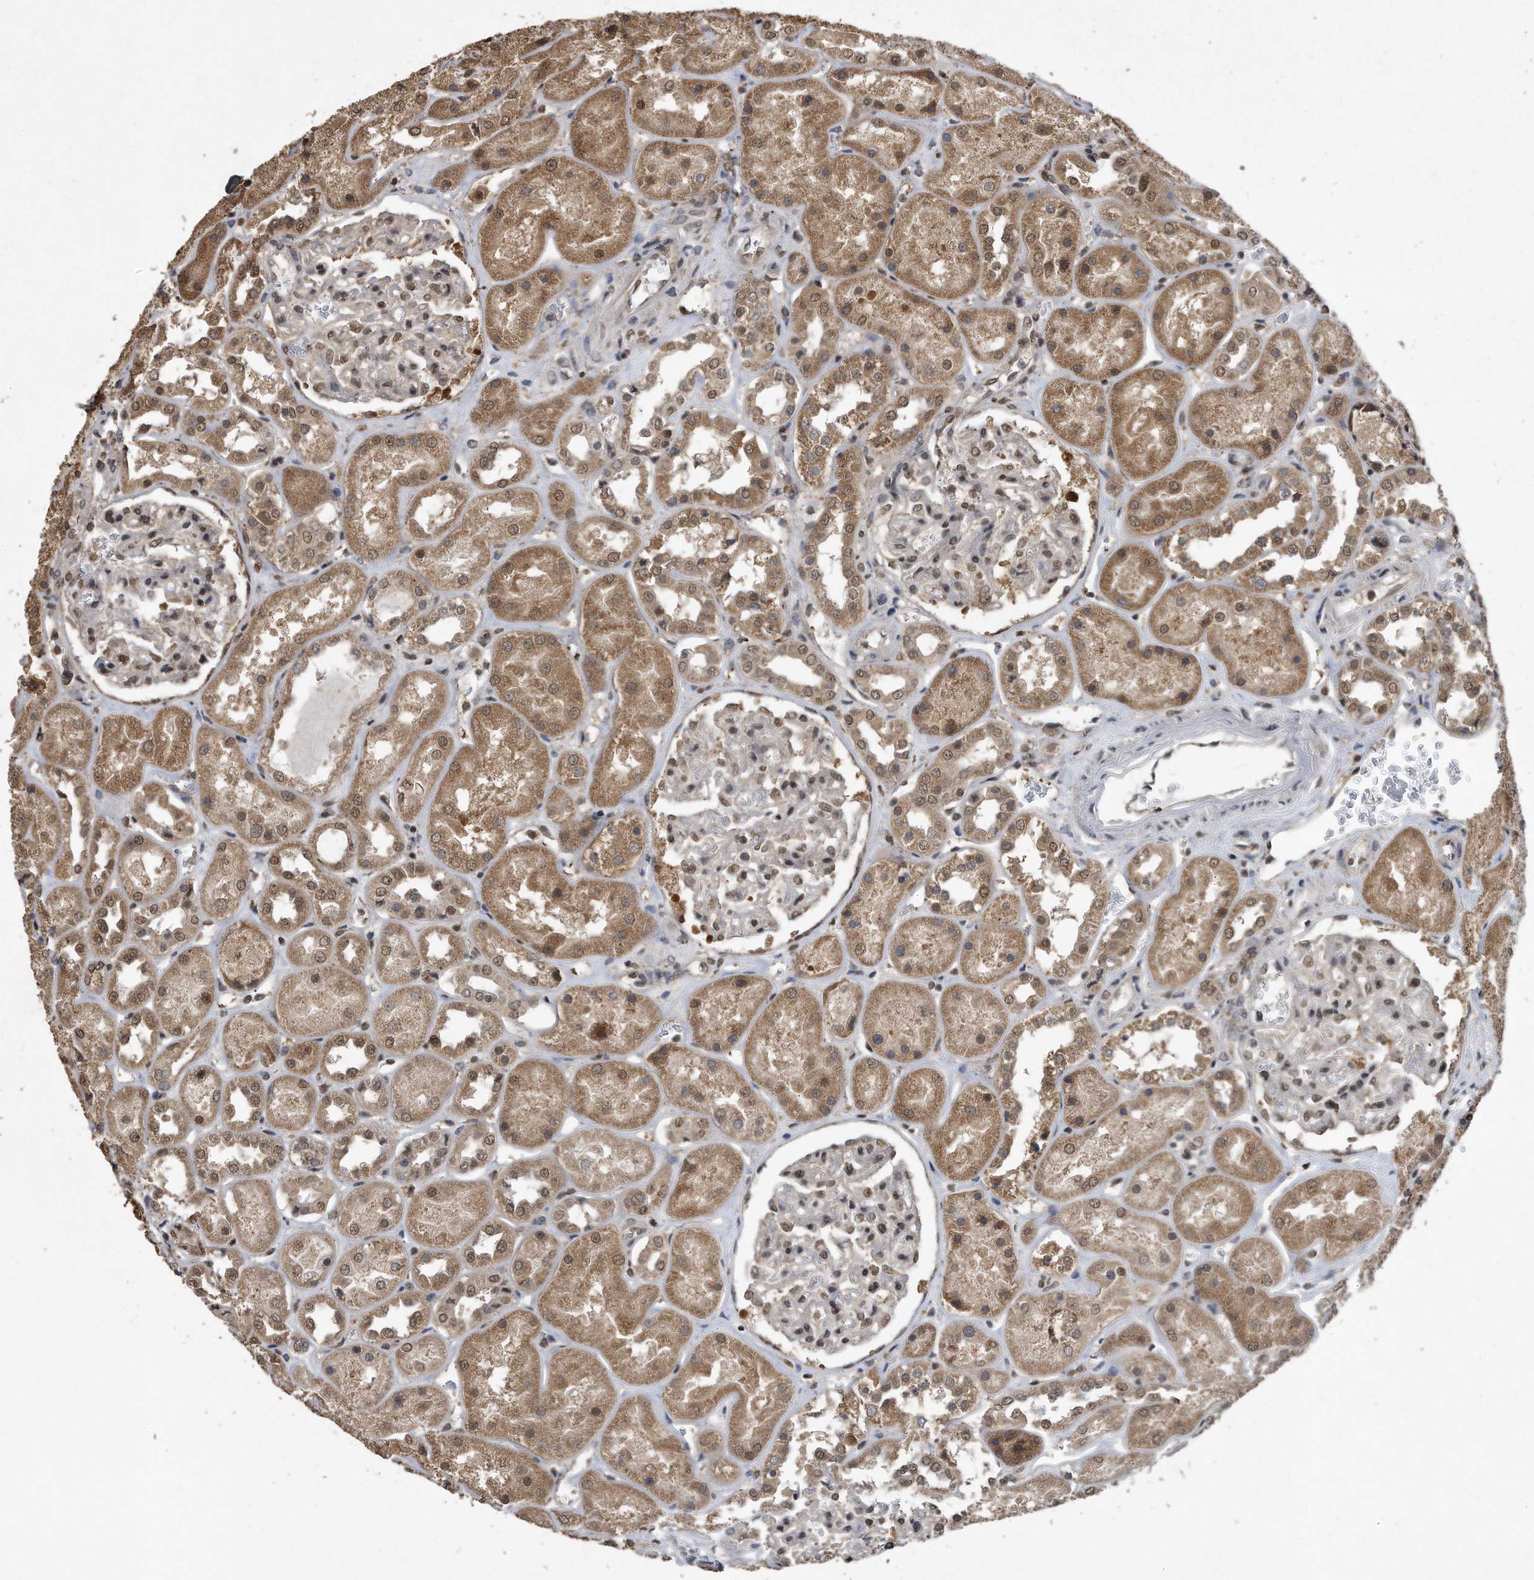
{"staining": {"intensity": "moderate", "quantity": "25%-75%", "location": "nuclear"}, "tissue": "kidney", "cell_type": "Cells in glomeruli", "image_type": "normal", "snomed": [{"axis": "morphology", "description": "Normal tissue, NOS"}, {"axis": "topography", "description": "Kidney"}], "caption": "A photomicrograph of human kidney stained for a protein exhibits moderate nuclear brown staining in cells in glomeruli. The protein is shown in brown color, while the nuclei are stained blue.", "gene": "CRYZL1", "patient": {"sex": "male", "age": 70}}